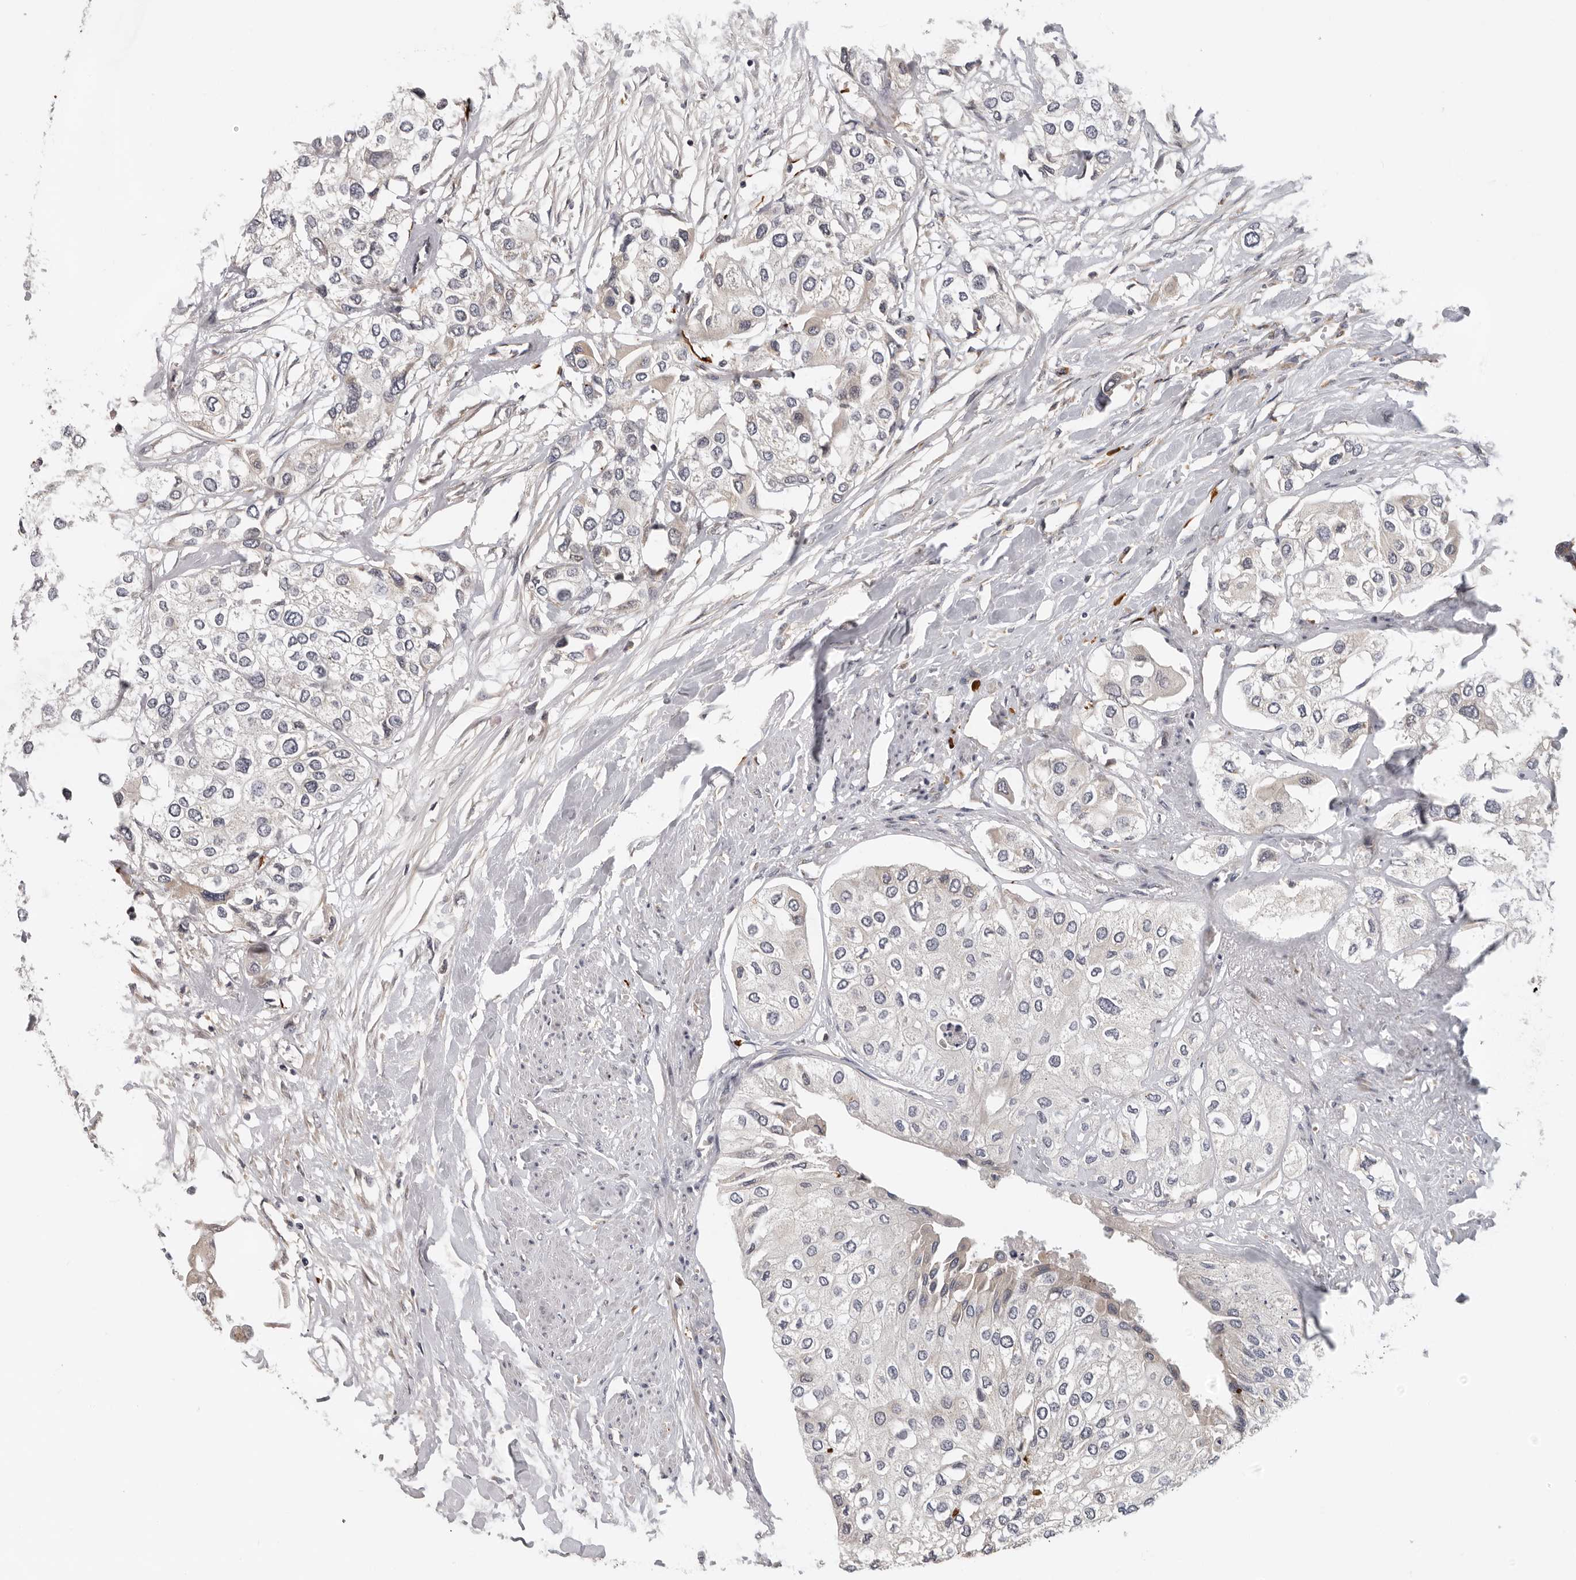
{"staining": {"intensity": "negative", "quantity": "none", "location": "none"}, "tissue": "urothelial cancer", "cell_type": "Tumor cells", "image_type": "cancer", "snomed": [{"axis": "morphology", "description": "Urothelial carcinoma, High grade"}, {"axis": "topography", "description": "Urinary bladder"}], "caption": "A micrograph of human high-grade urothelial carcinoma is negative for staining in tumor cells.", "gene": "RNF157", "patient": {"sex": "male", "age": 64}}